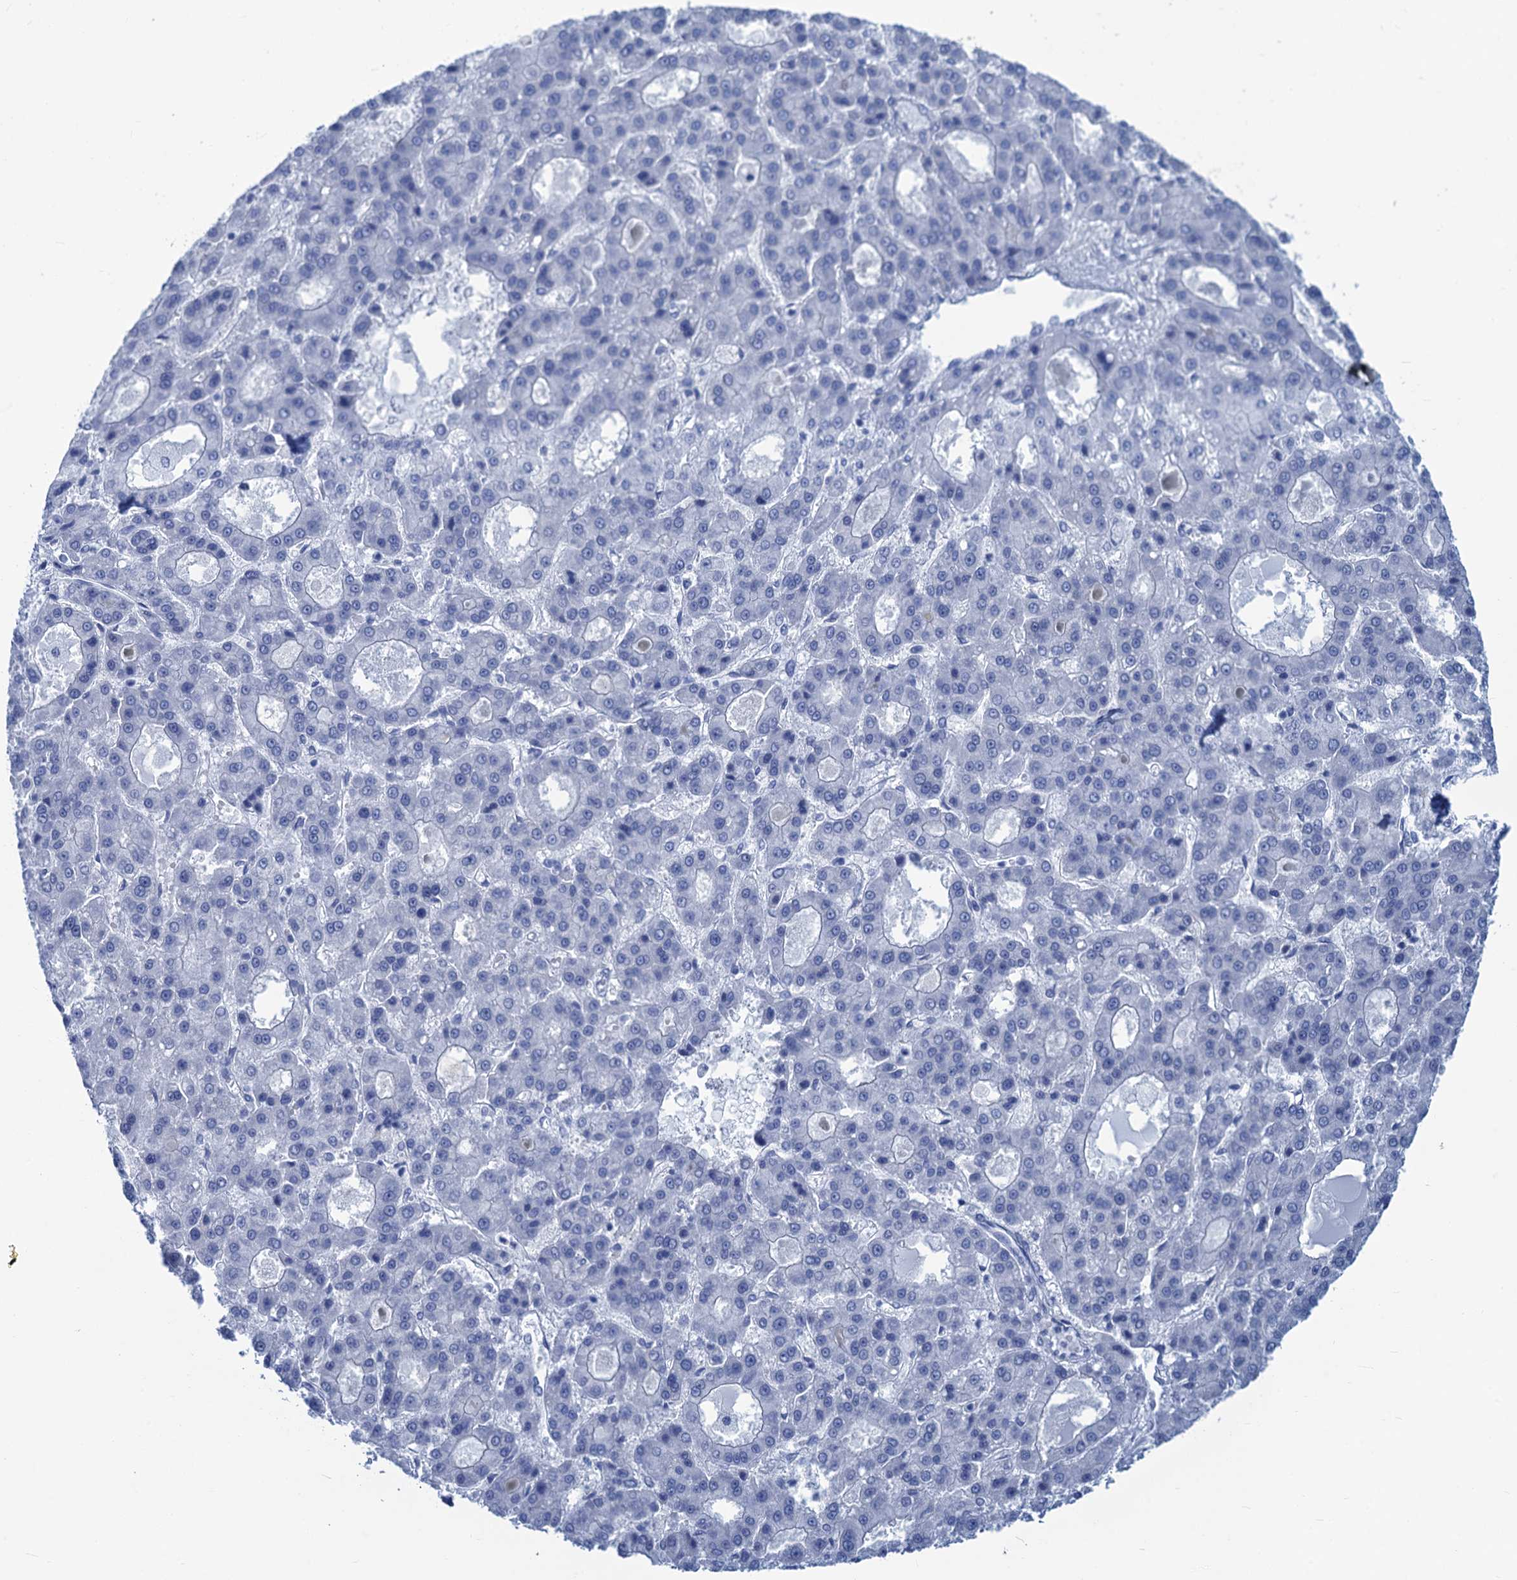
{"staining": {"intensity": "negative", "quantity": "none", "location": "none"}, "tissue": "liver cancer", "cell_type": "Tumor cells", "image_type": "cancer", "snomed": [{"axis": "morphology", "description": "Carcinoma, Hepatocellular, NOS"}, {"axis": "topography", "description": "Liver"}], "caption": "Immunohistochemistry of liver hepatocellular carcinoma displays no positivity in tumor cells. Nuclei are stained in blue.", "gene": "CABYR", "patient": {"sex": "male", "age": 70}}